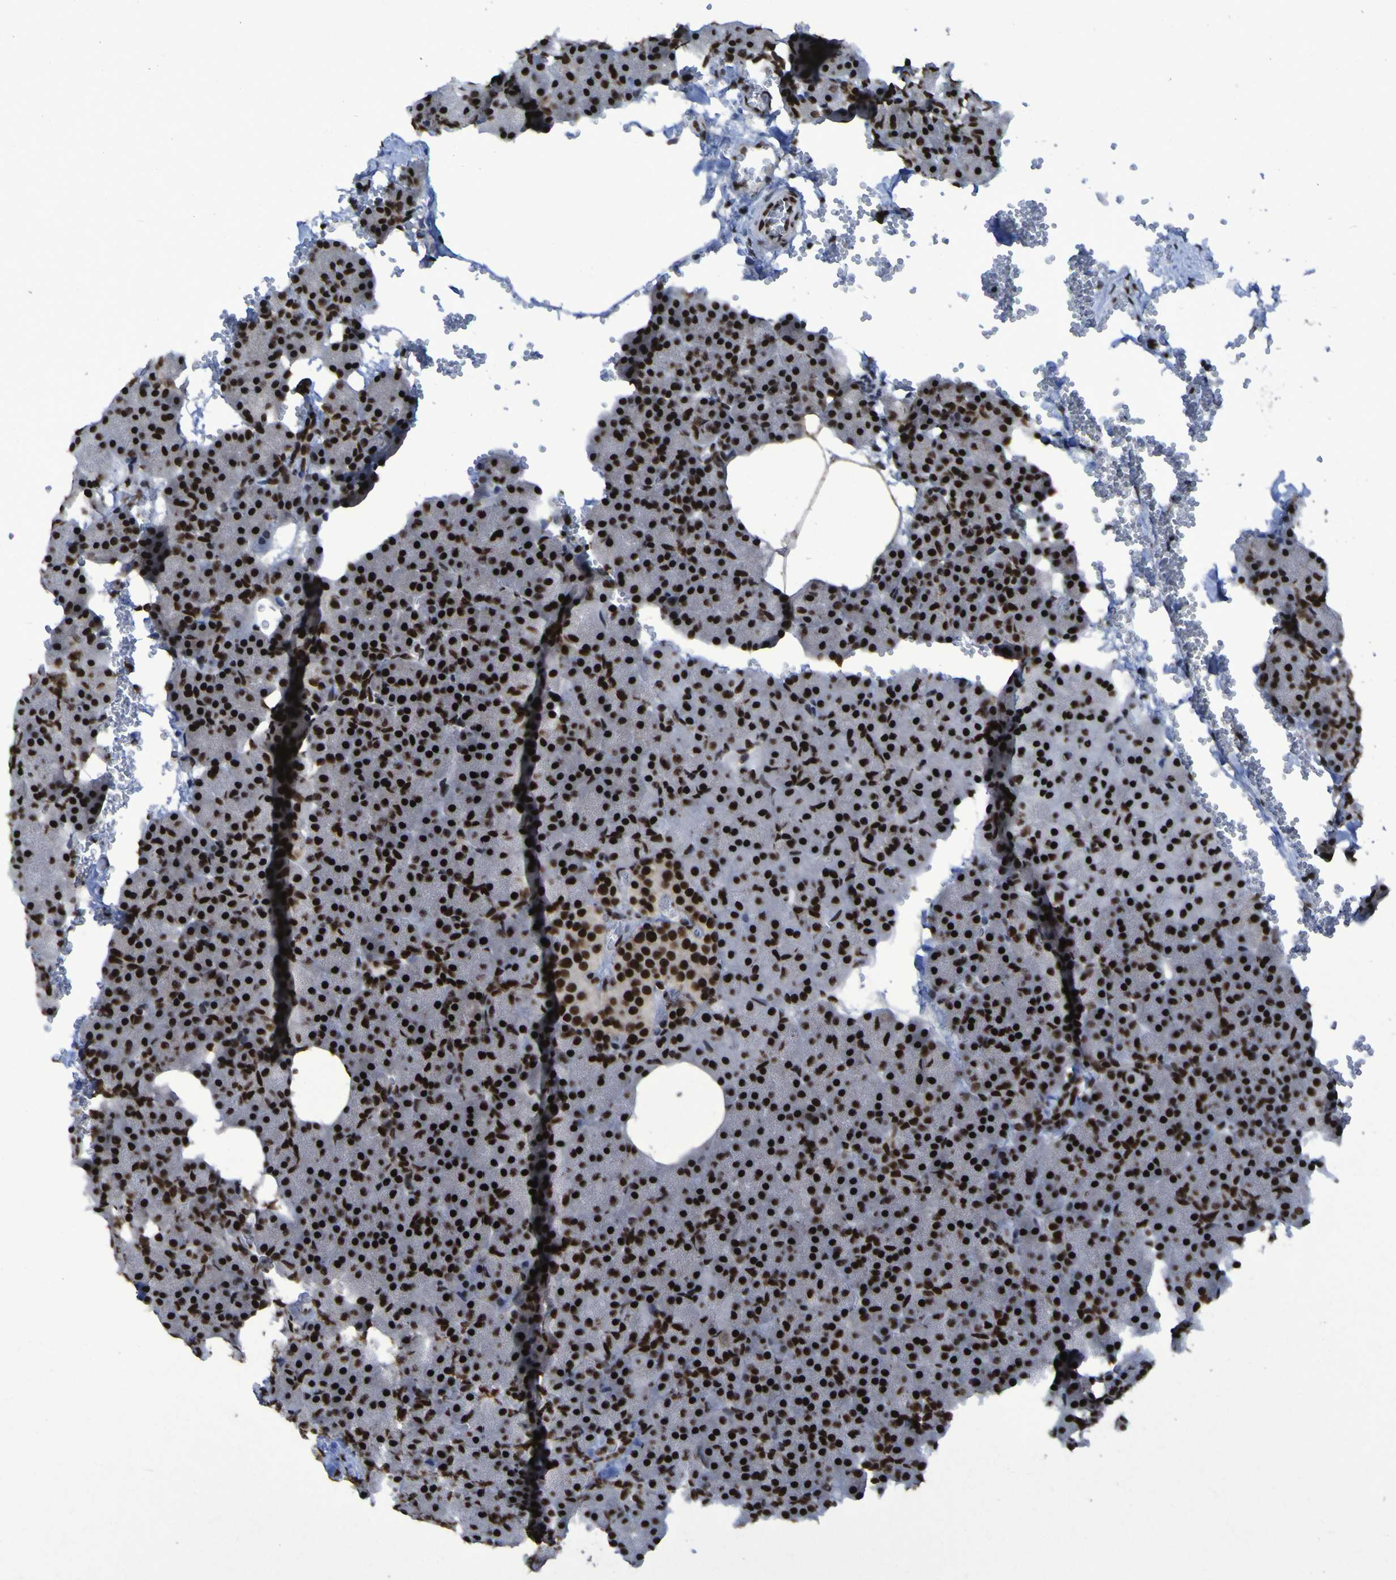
{"staining": {"intensity": "strong", "quantity": ">75%", "location": "nuclear"}, "tissue": "pancreas", "cell_type": "Exocrine glandular cells", "image_type": "normal", "snomed": [{"axis": "morphology", "description": "Normal tissue, NOS"}, {"axis": "topography", "description": "Pancreas"}], "caption": "Immunohistochemistry (IHC) of normal pancreas displays high levels of strong nuclear positivity in about >75% of exocrine glandular cells. The staining was performed using DAB (3,3'-diaminobenzidine) to visualize the protein expression in brown, while the nuclei were stained in blue with hematoxylin (Magnification: 20x).", "gene": "HNRNPR", "patient": {"sex": "female", "age": 35}}